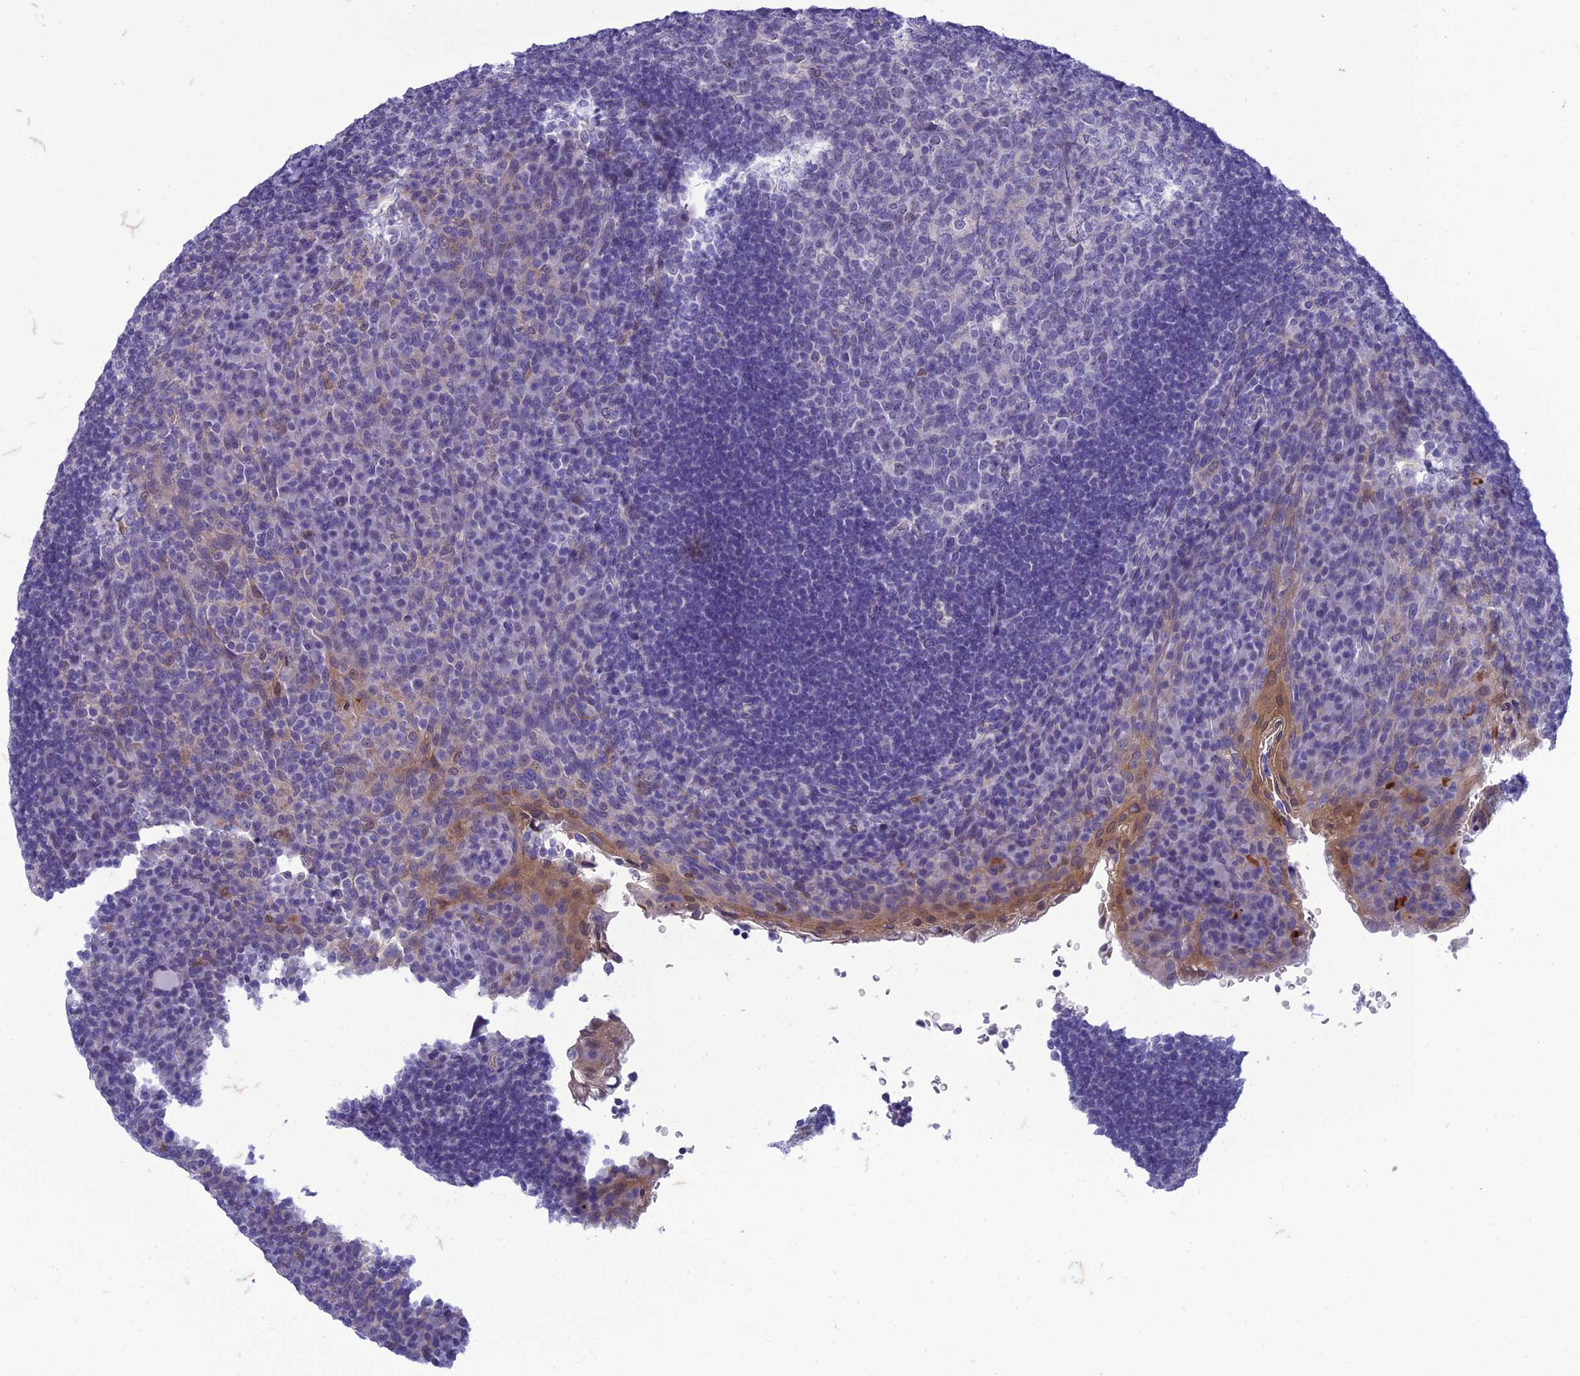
{"staining": {"intensity": "negative", "quantity": "none", "location": "none"}, "tissue": "tonsil", "cell_type": "Germinal center cells", "image_type": "normal", "snomed": [{"axis": "morphology", "description": "Normal tissue, NOS"}, {"axis": "topography", "description": "Tonsil"}], "caption": "A histopathology image of tonsil stained for a protein exhibits no brown staining in germinal center cells. (DAB immunohistochemistry with hematoxylin counter stain).", "gene": "ANKS4B", "patient": {"sex": "male", "age": 17}}